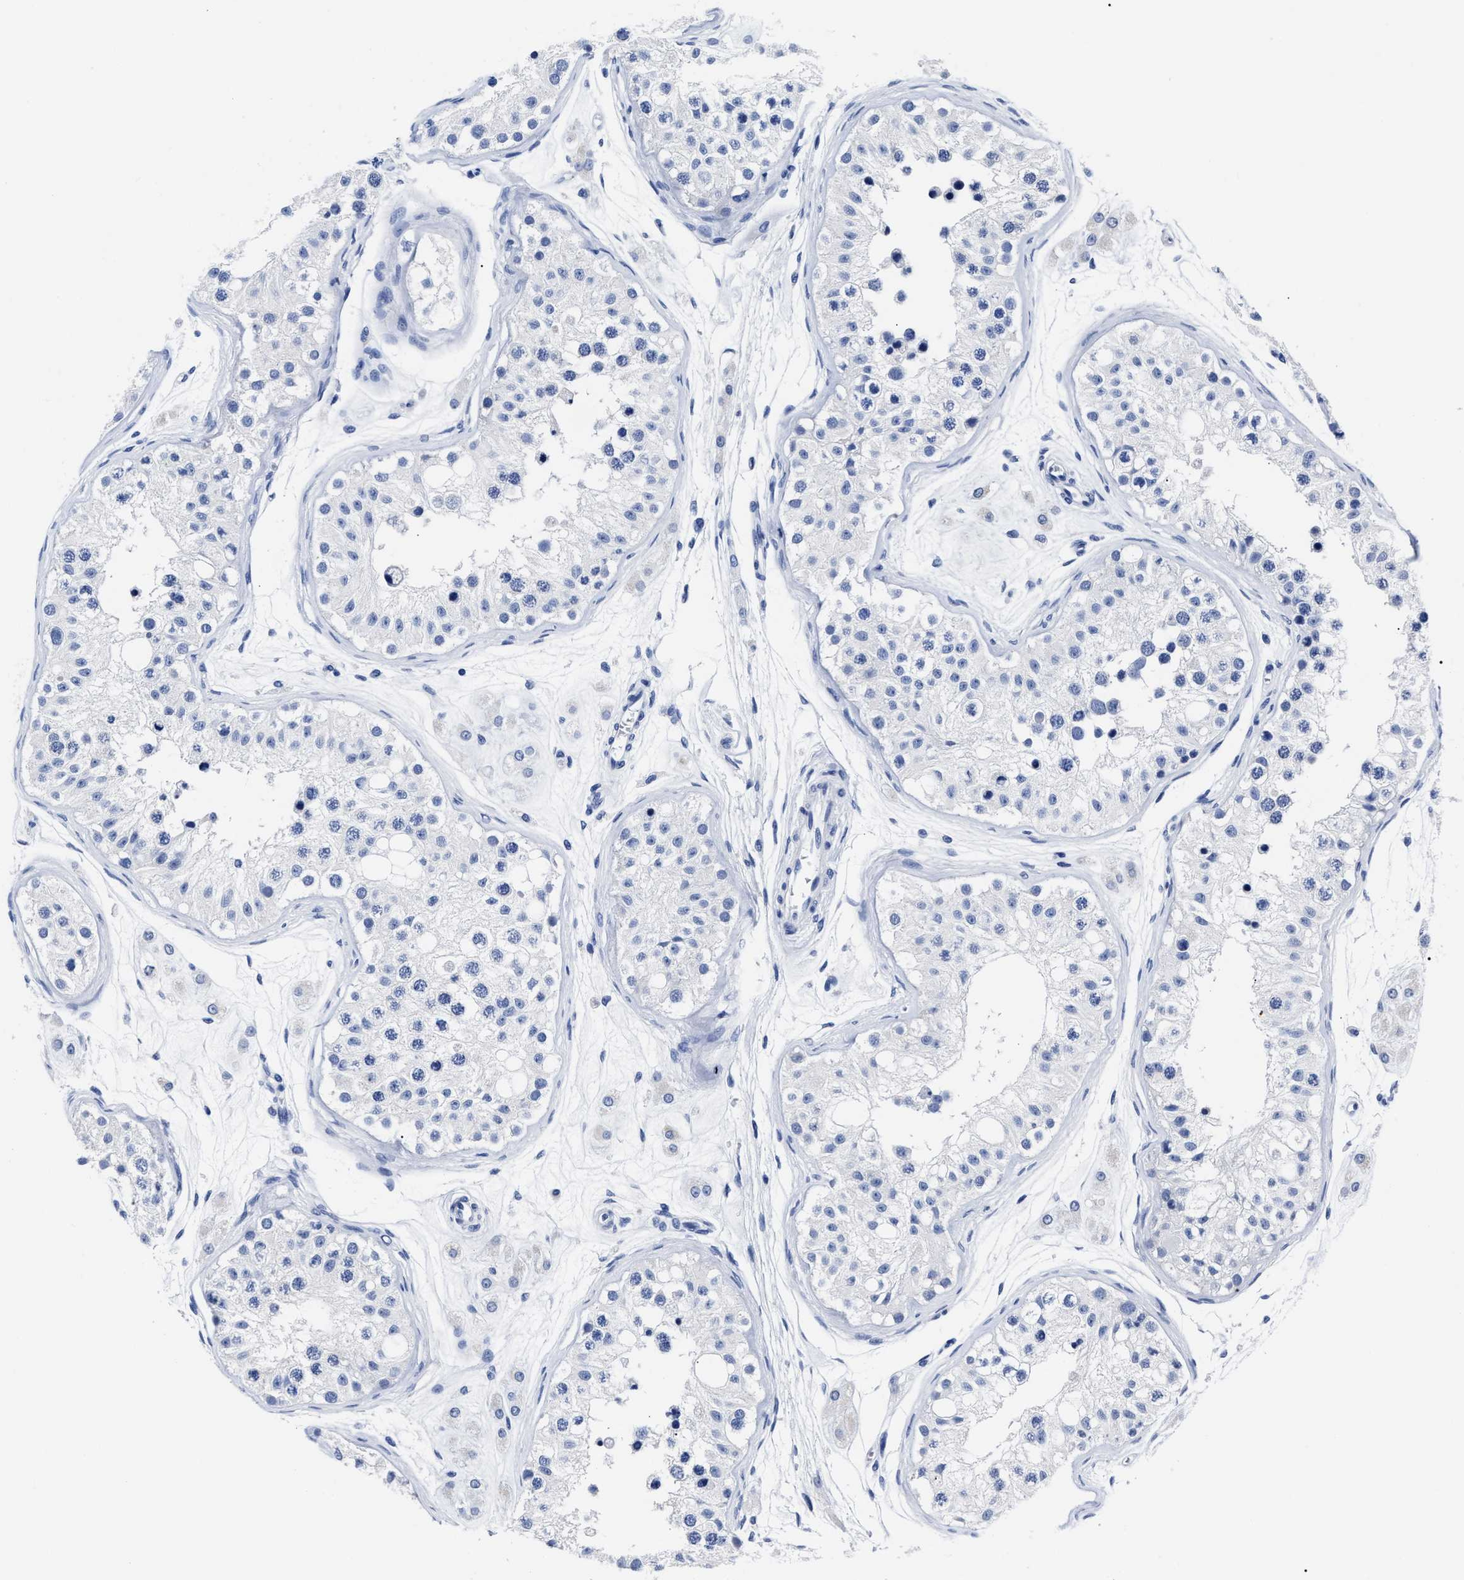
{"staining": {"intensity": "negative", "quantity": "none", "location": "none"}, "tissue": "testis", "cell_type": "Cells in seminiferous ducts", "image_type": "normal", "snomed": [{"axis": "morphology", "description": "Normal tissue, NOS"}, {"axis": "morphology", "description": "Adenocarcinoma, metastatic, NOS"}, {"axis": "topography", "description": "Testis"}], "caption": "Immunohistochemical staining of unremarkable testis demonstrates no significant expression in cells in seminiferous ducts. (DAB IHC with hematoxylin counter stain).", "gene": "ALPG", "patient": {"sex": "male", "age": 26}}